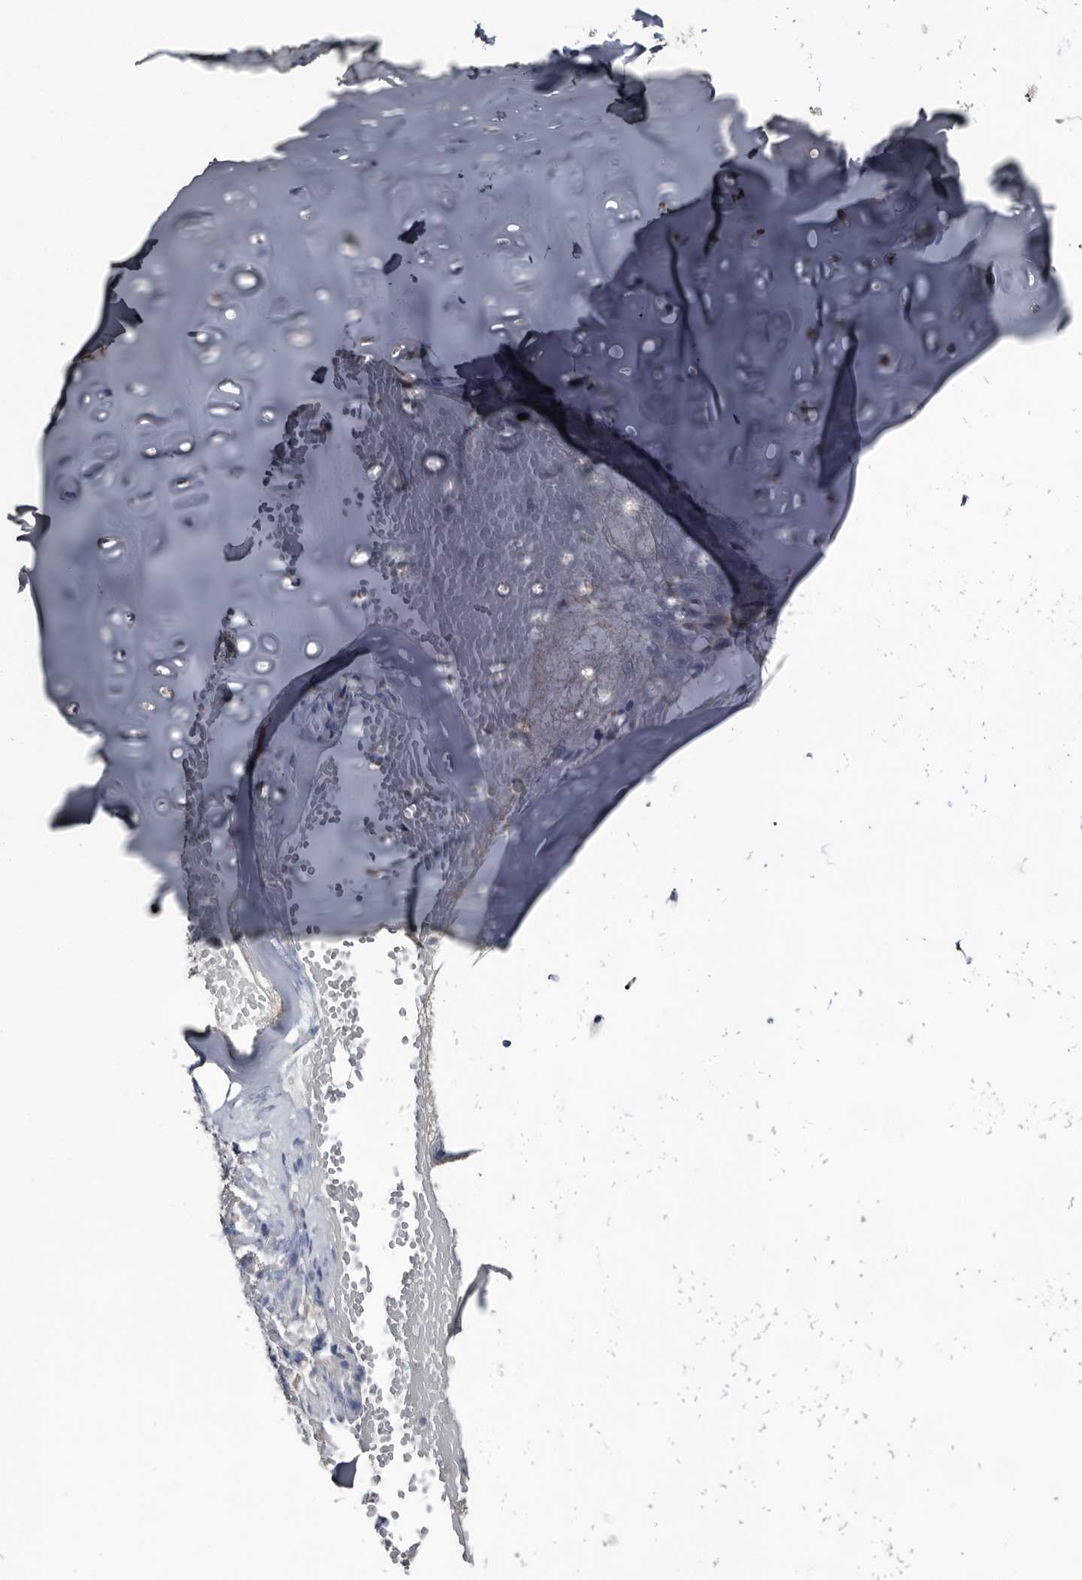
{"staining": {"intensity": "negative", "quantity": "none", "location": "none"}, "tissue": "adipose tissue", "cell_type": "Adipocytes", "image_type": "normal", "snomed": [{"axis": "morphology", "description": "Normal tissue, NOS"}, {"axis": "morphology", "description": "Basal cell carcinoma"}, {"axis": "topography", "description": "Cartilage tissue"}, {"axis": "topography", "description": "Nasopharynx"}, {"axis": "topography", "description": "Oral tissue"}], "caption": "Histopathology image shows no protein positivity in adipocytes of normal adipose tissue. Brightfield microscopy of IHC stained with DAB (brown) and hematoxylin (blue), captured at high magnification.", "gene": "IARS1", "patient": {"sex": "female", "age": 77}}